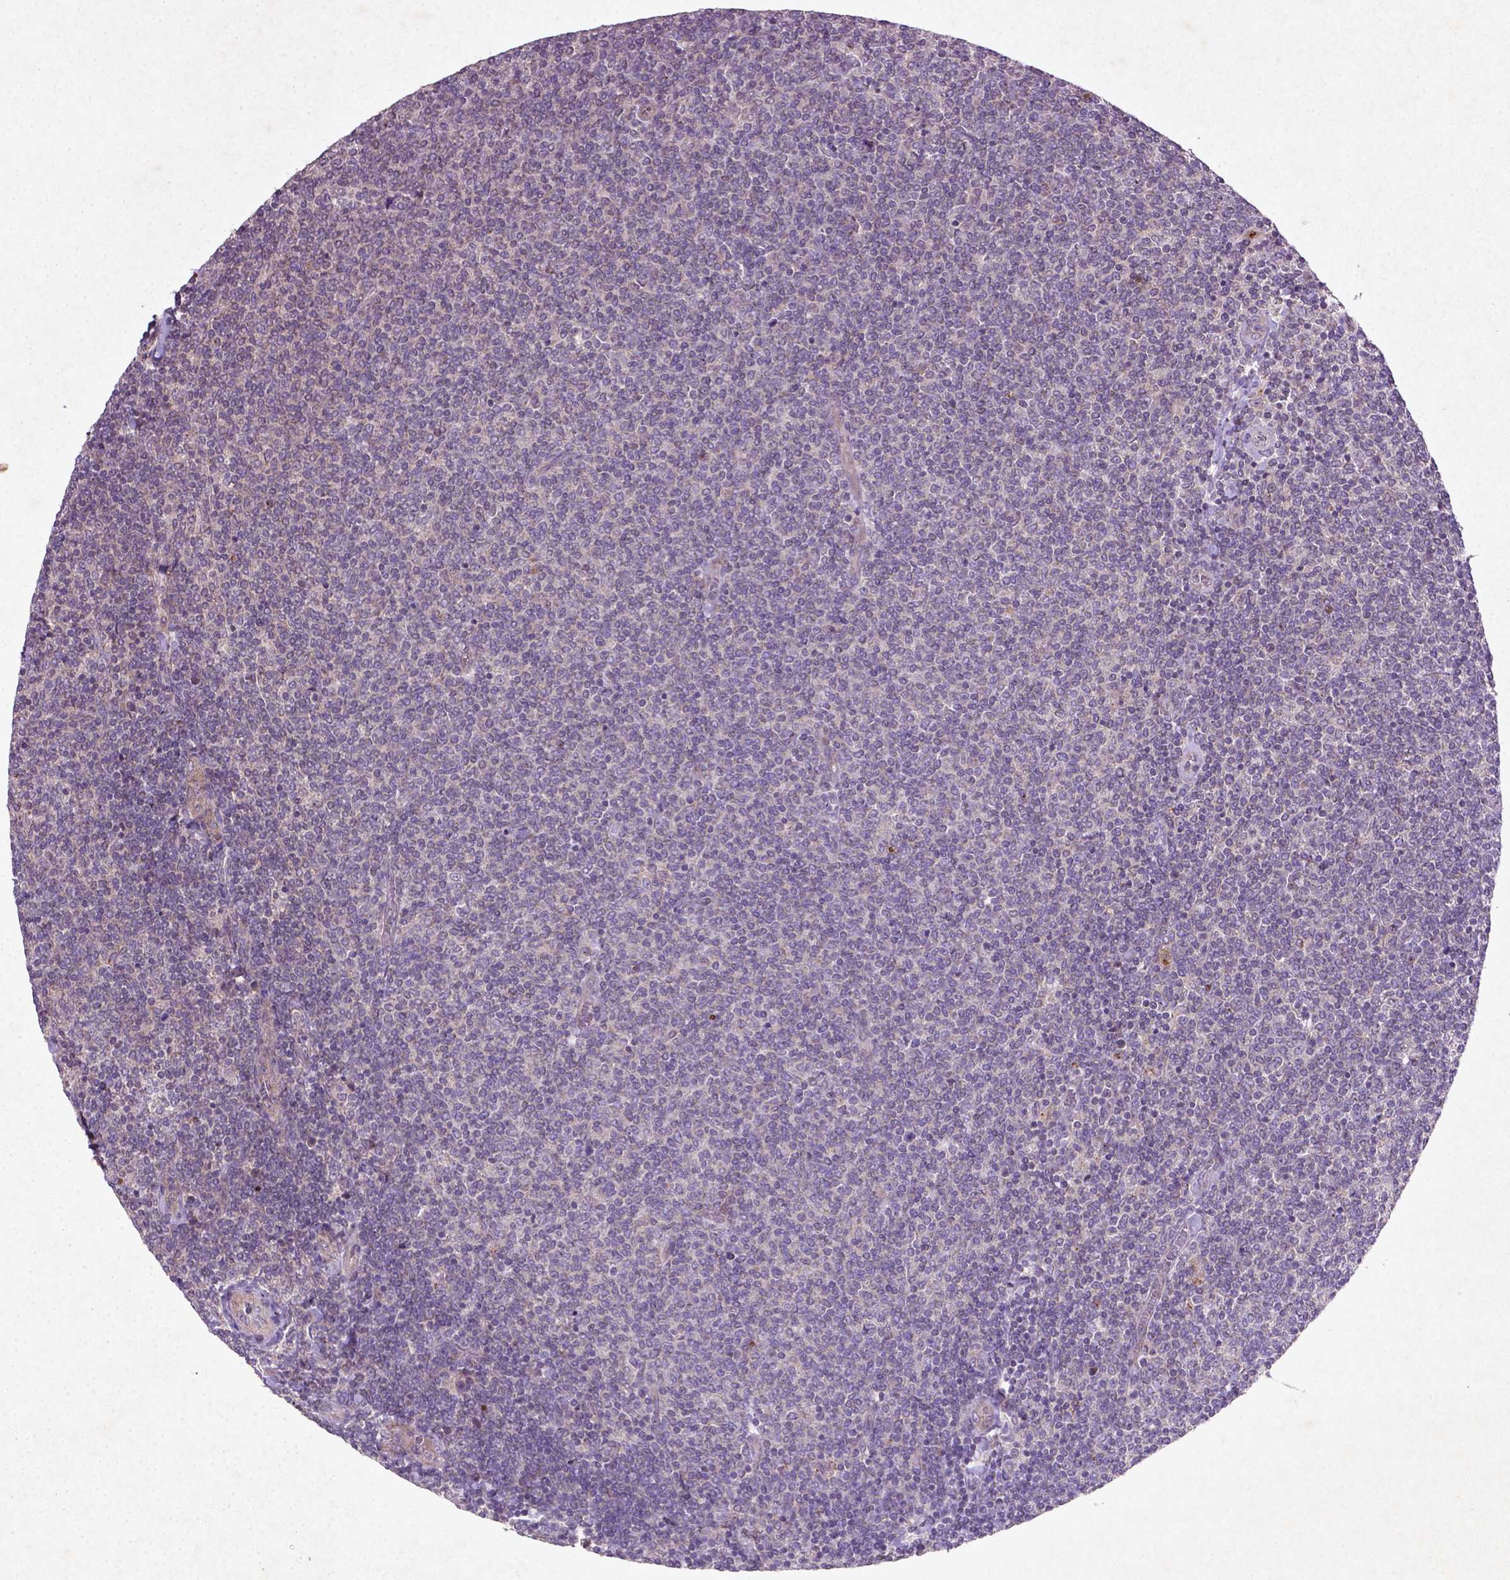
{"staining": {"intensity": "negative", "quantity": "none", "location": "none"}, "tissue": "lymphoma", "cell_type": "Tumor cells", "image_type": "cancer", "snomed": [{"axis": "morphology", "description": "Malignant lymphoma, non-Hodgkin's type, Low grade"}, {"axis": "topography", "description": "Lymph node"}], "caption": "High magnification brightfield microscopy of lymphoma stained with DAB (3,3'-diaminobenzidine) (brown) and counterstained with hematoxylin (blue): tumor cells show no significant positivity. Nuclei are stained in blue.", "gene": "MTOR", "patient": {"sex": "male", "age": 52}}